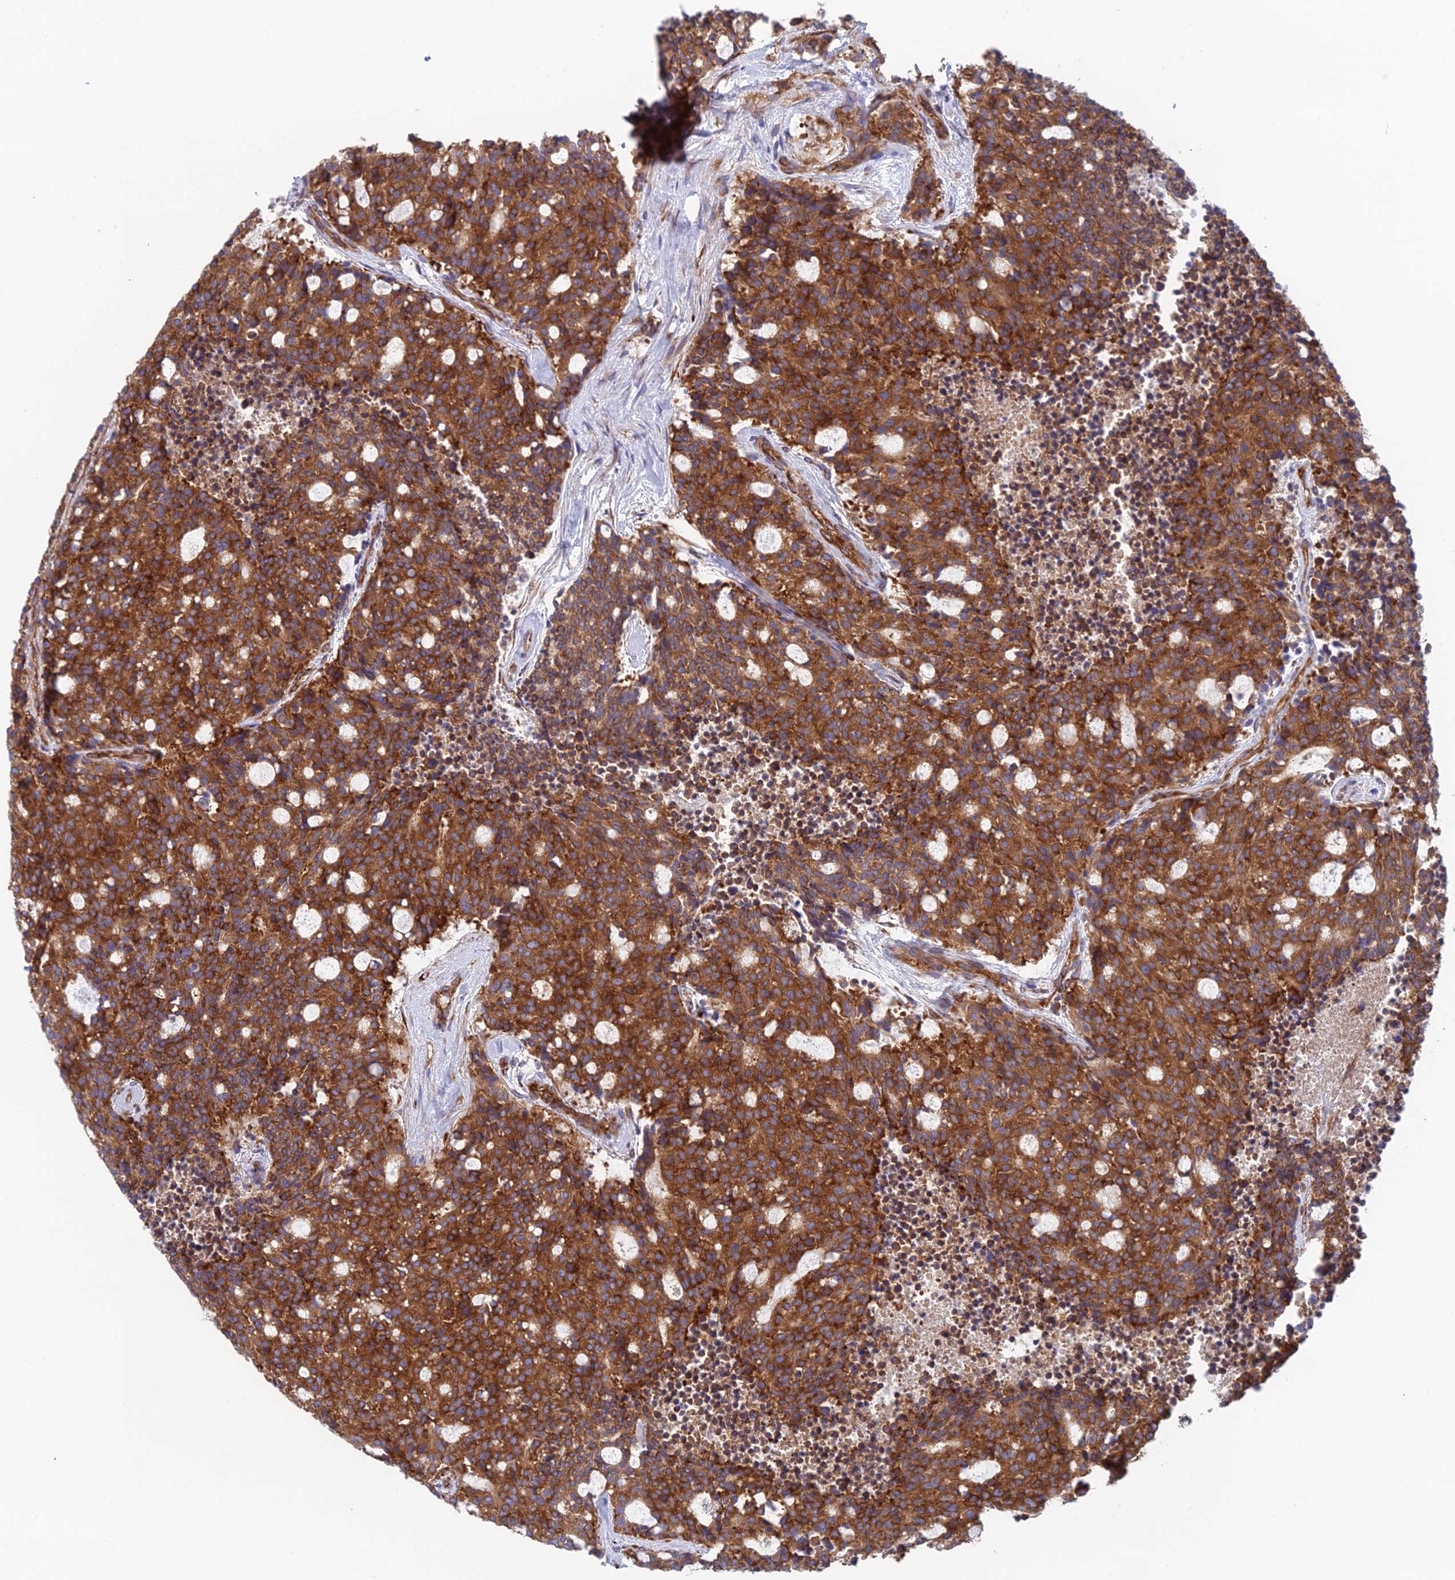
{"staining": {"intensity": "strong", "quantity": ">75%", "location": "cytoplasmic/membranous"}, "tissue": "carcinoid", "cell_type": "Tumor cells", "image_type": "cancer", "snomed": [{"axis": "morphology", "description": "Carcinoid, malignant, NOS"}, {"axis": "topography", "description": "Pancreas"}], "caption": "DAB immunohistochemical staining of human carcinoid (malignant) exhibits strong cytoplasmic/membranous protein positivity in approximately >75% of tumor cells.", "gene": "CCDC69", "patient": {"sex": "female", "age": 54}}